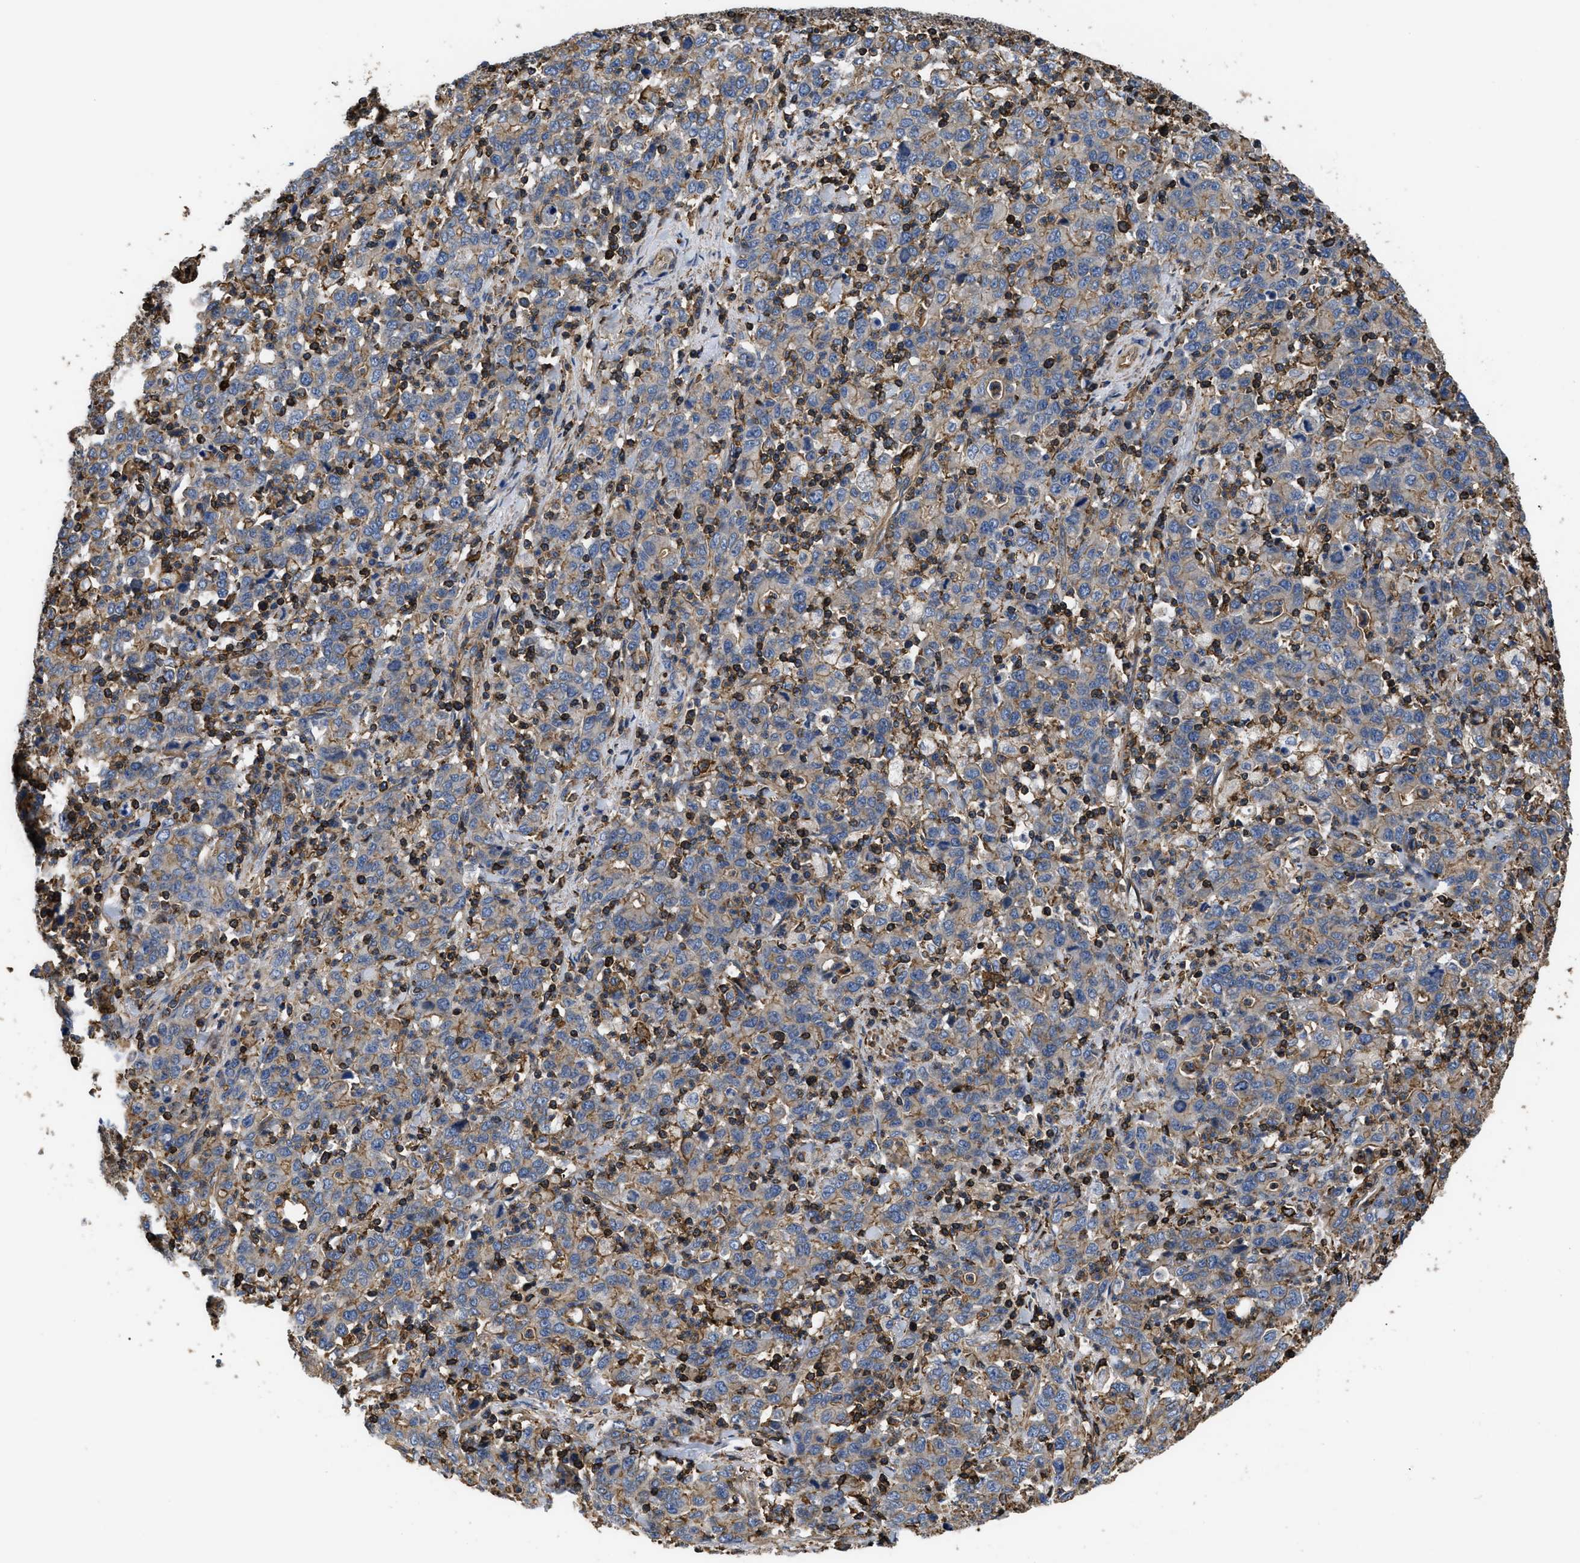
{"staining": {"intensity": "weak", "quantity": "<25%", "location": "cytoplasmic/membranous"}, "tissue": "stomach cancer", "cell_type": "Tumor cells", "image_type": "cancer", "snomed": [{"axis": "morphology", "description": "Adenocarcinoma, NOS"}, {"axis": "topography", "description": "Stomach, upper"}], "caption": "This photomicrograph is of stomach cancer (adenocarcinoma) stained with immunohistochemistry (IHC) to label a protein in brown with the nuclei are counter-stained blue. There is no expression in tumor cells.", "gene": "SCUBE2", "patient": {"sex": "male", "age": 69}}